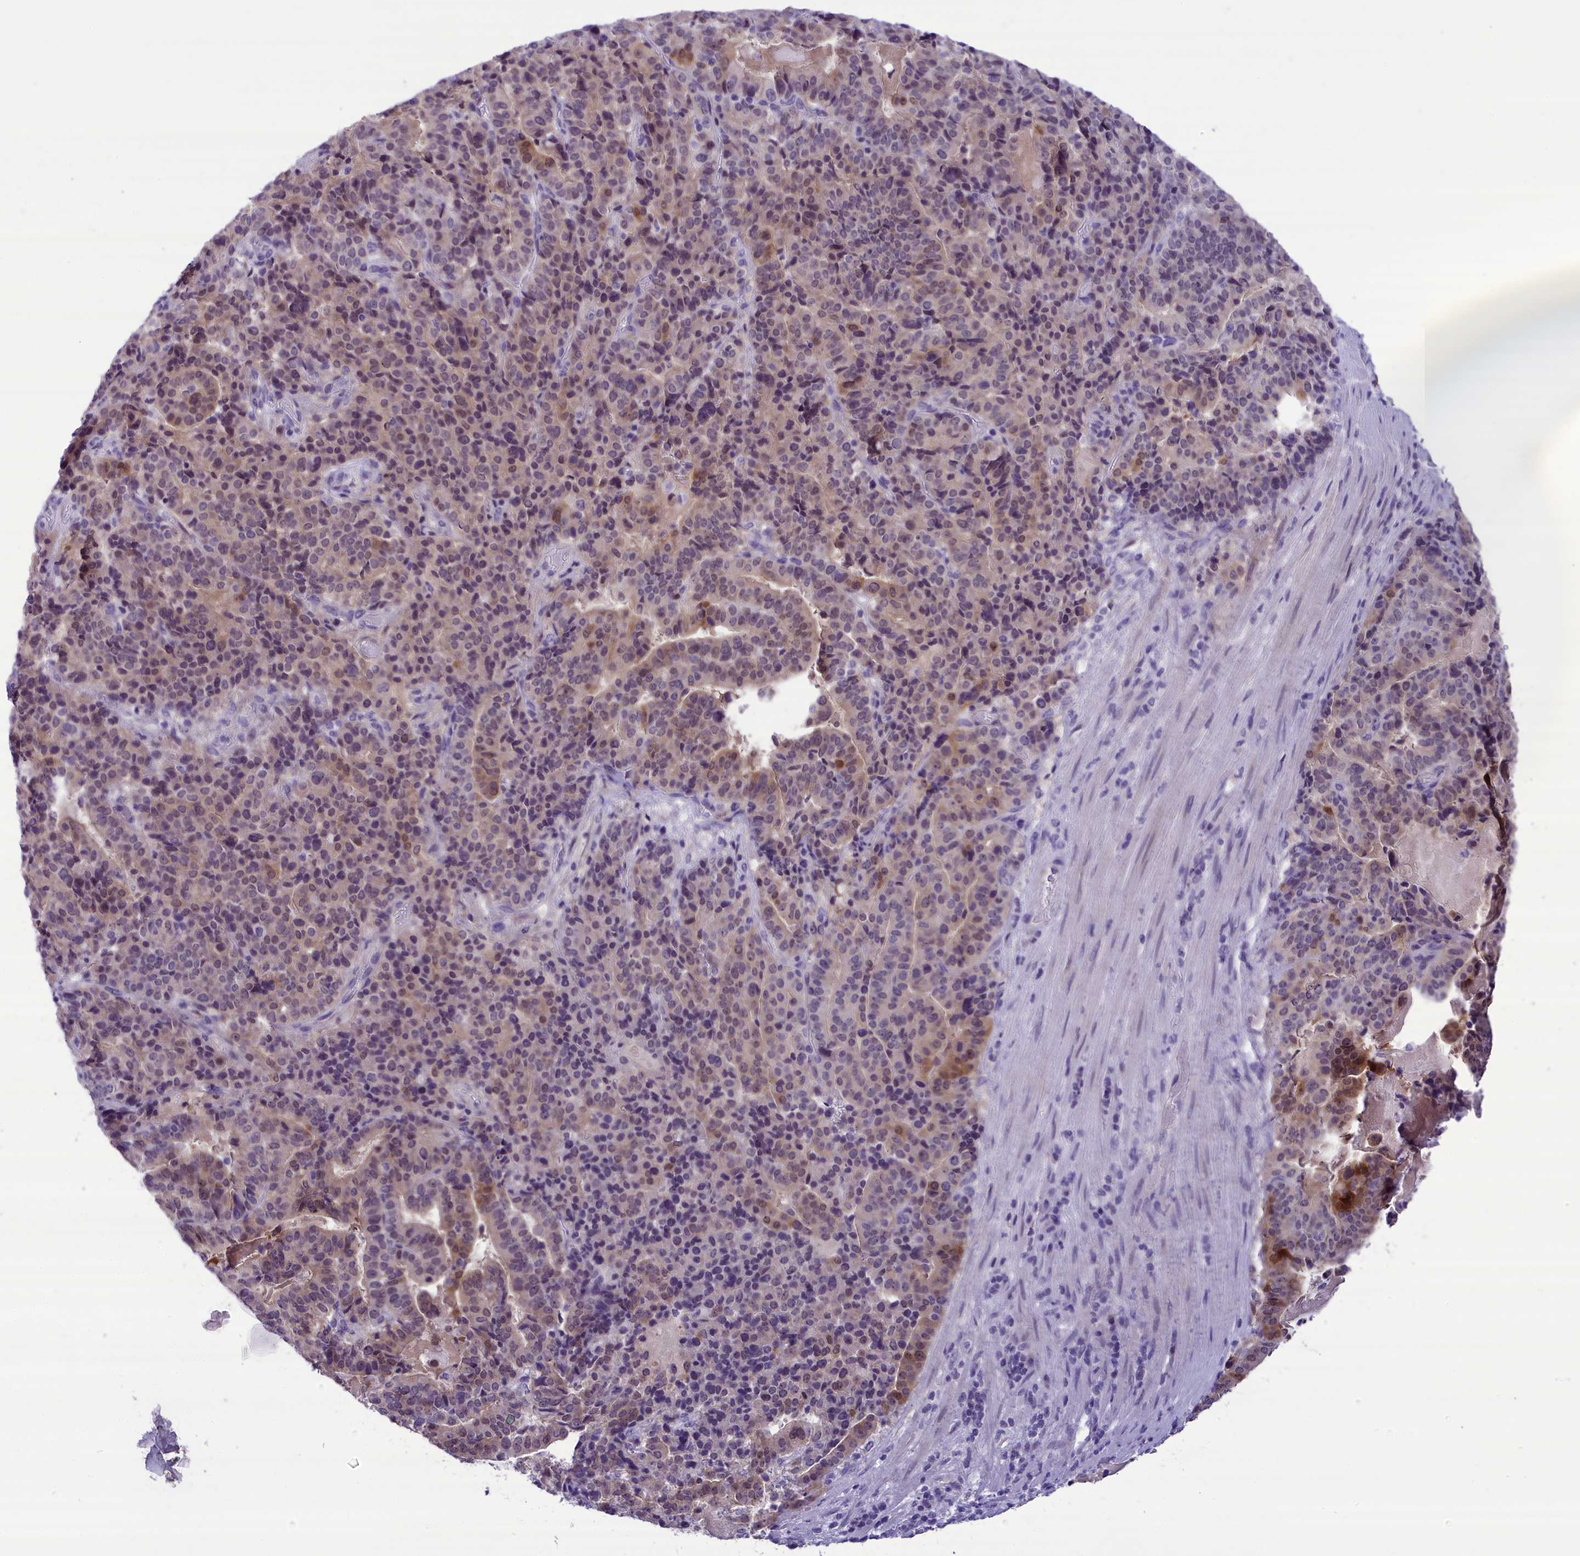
{"staining": {"intensity": "weak", "quantity": "<25%", "location": "cytoplasmic/membranous"}, "tissue": "stomach cancer", "cell_type": "Tumor cells", "image_type": "cancer", "snomed": [{"axis": "morphology", "description": "Adenocarcinoma, NOS"}, {"axis": "topography", "description": "Stomach"}], "caption": "IHC of human adenocarcinoma (stomach) exhibits no staining in tumor cells.", "gene": "PRR15", "patient": {"sex": "male", "age": 48}}